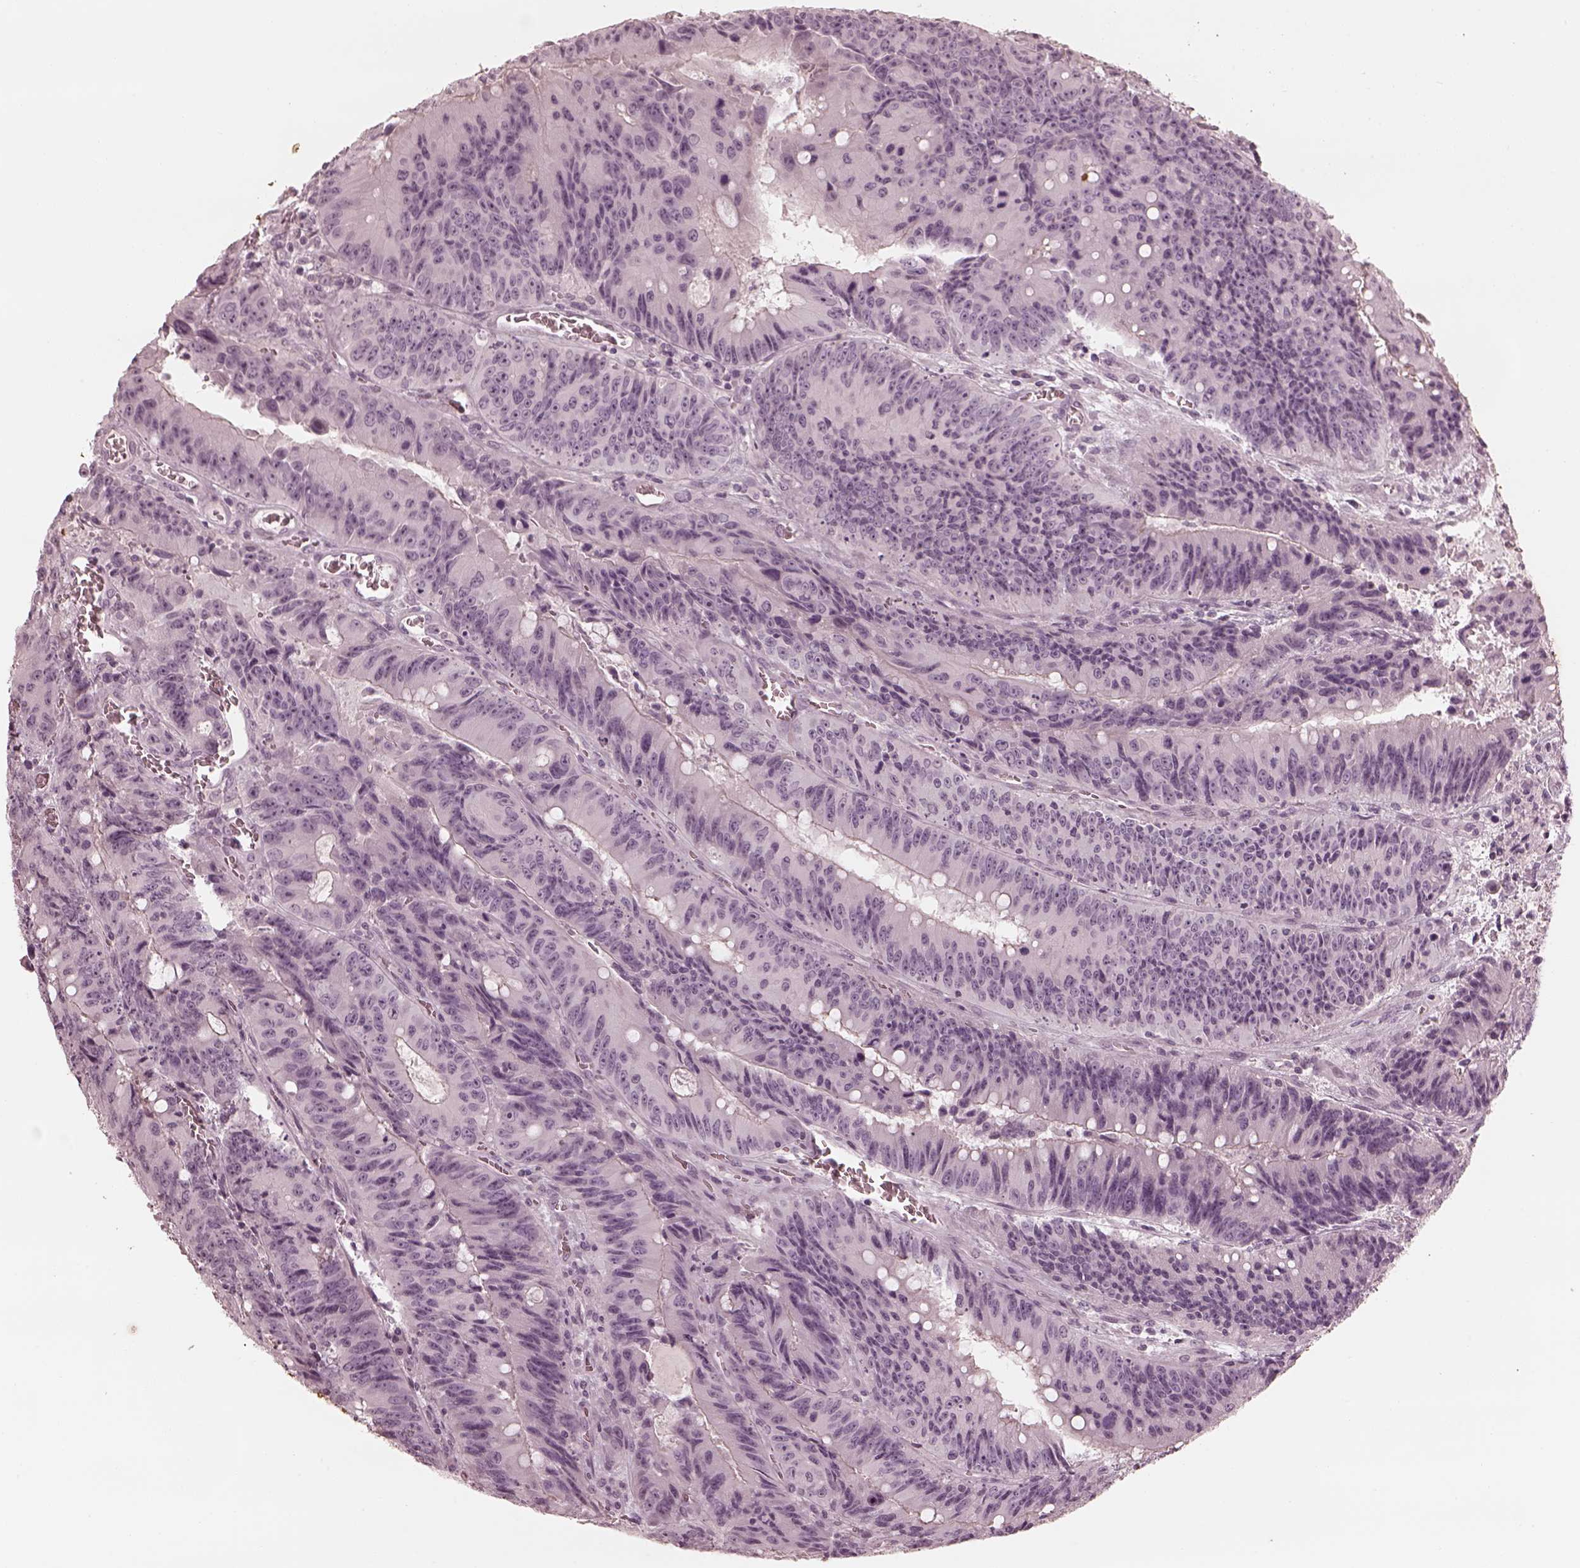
{"staining": {"intensity": "negative", "quantity": "none", "location": "none"}, "tissue": "colorectal cancer", "cell_type": "Tumor cells", "image_type": "cancer", "snomed": [{"axis": "morphology", "description": "Adenocarcinoma, NOS"}, {"axis": "topography", "description": "Rectum"}], "caption": "Photomicrograph shows no significant protein staining in tumor cells of colorectal cancer (adenocarcinoma).", "gene": "ADRB3", "patient": {"sex": "female", "age": 72}}